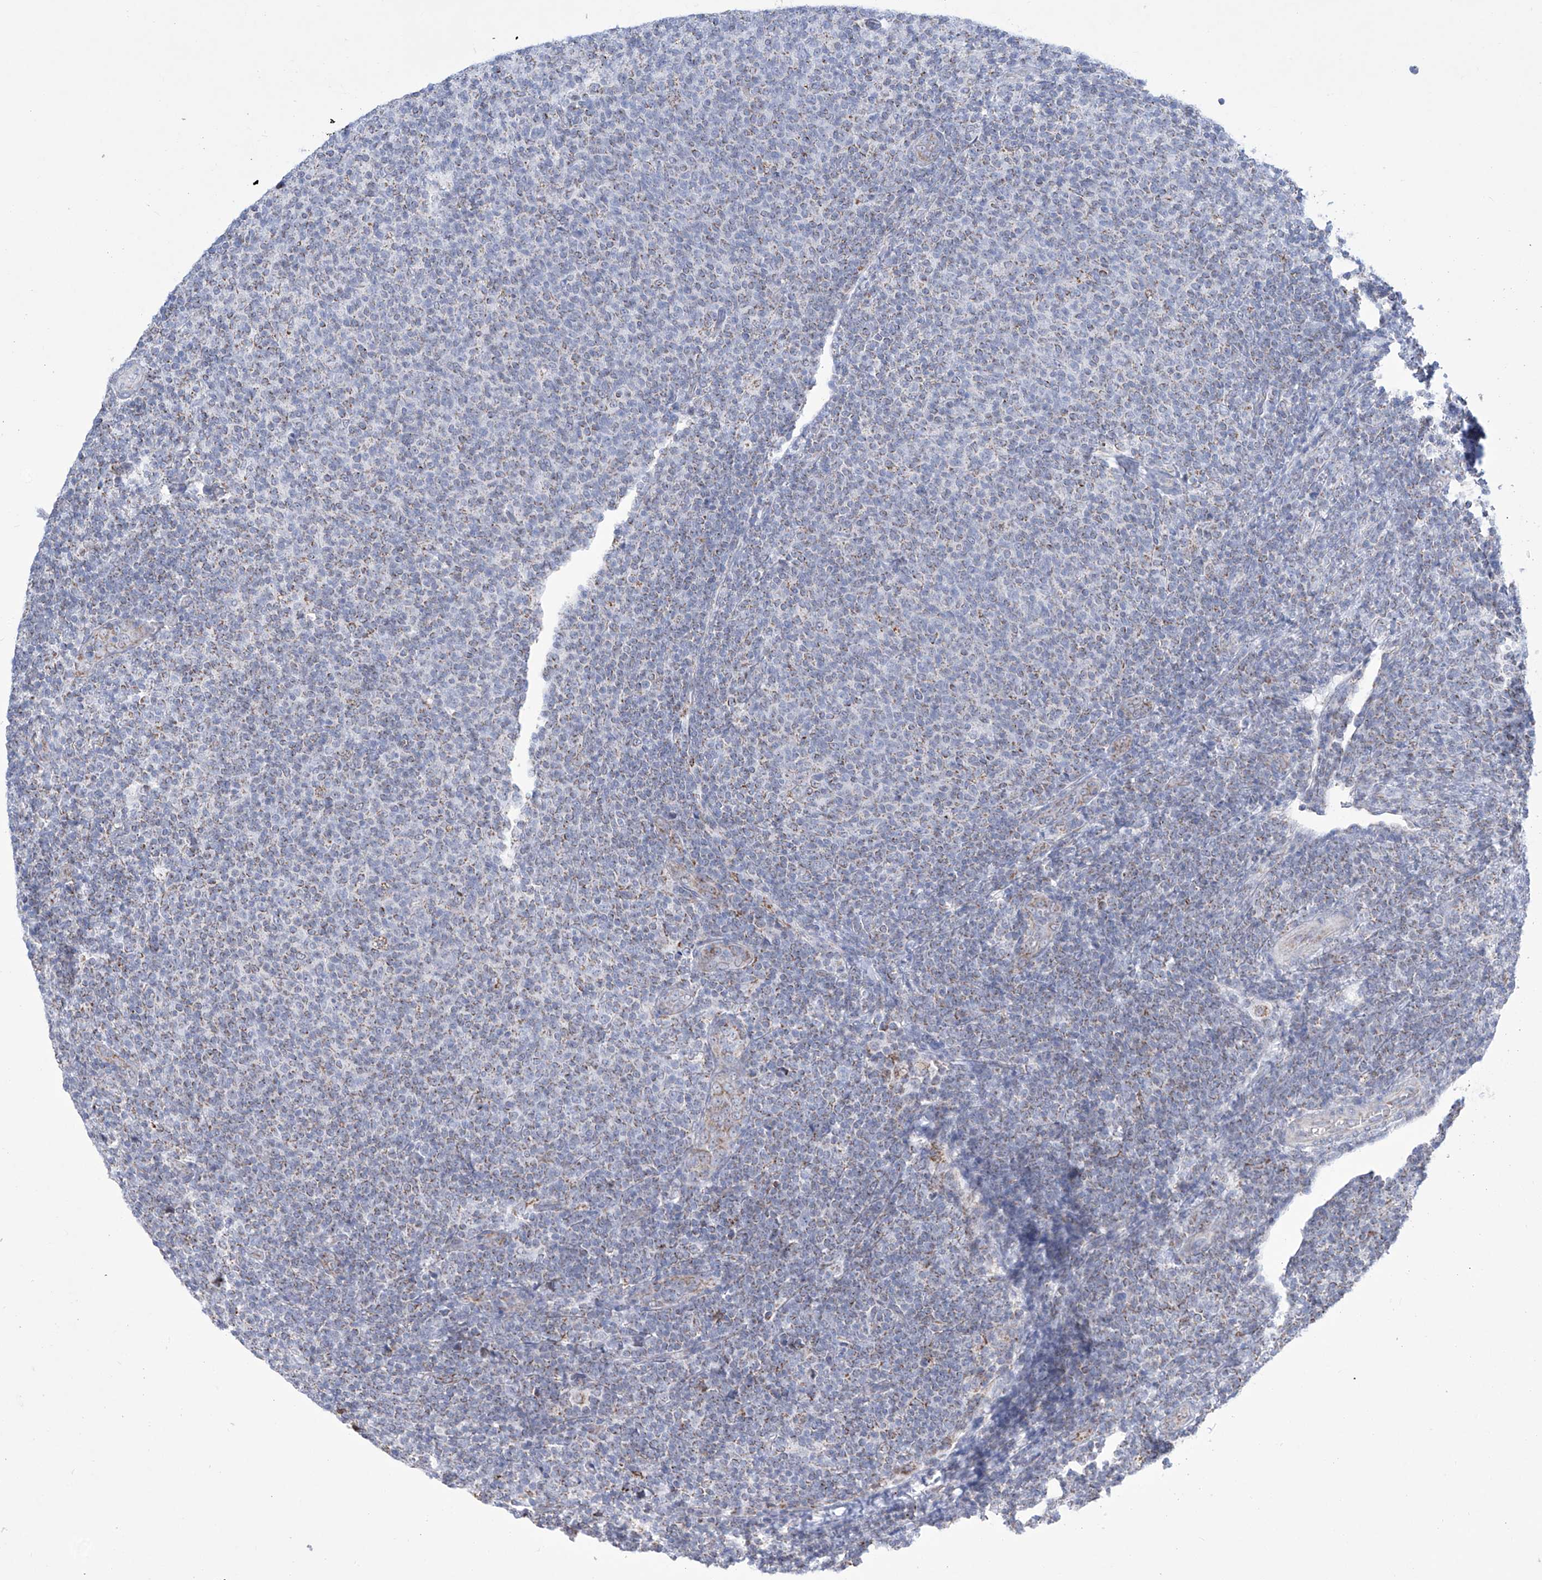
{"staining": {"intensity": "moderate", "quantity": "<25%", "location": "cytoplasmic/membranous"}, "tissue": "lymphoma", "cell_type": "Tumor cells", "image_type": "cancer", "snomed": [{"axis": "morphology", "description": "Malignant lymphoma, non-Hodgkin's type, Low grade"}, {"axis": "topography", "description": "Lymph node"}], "caption": "A photomicrograph of lymphoma stained for a protein displays moderate cytoplasmic/membranous brown staining in tumor cells.", "gene": "ALDH6A1", "patient": {"sex": "male", "age": 66}}